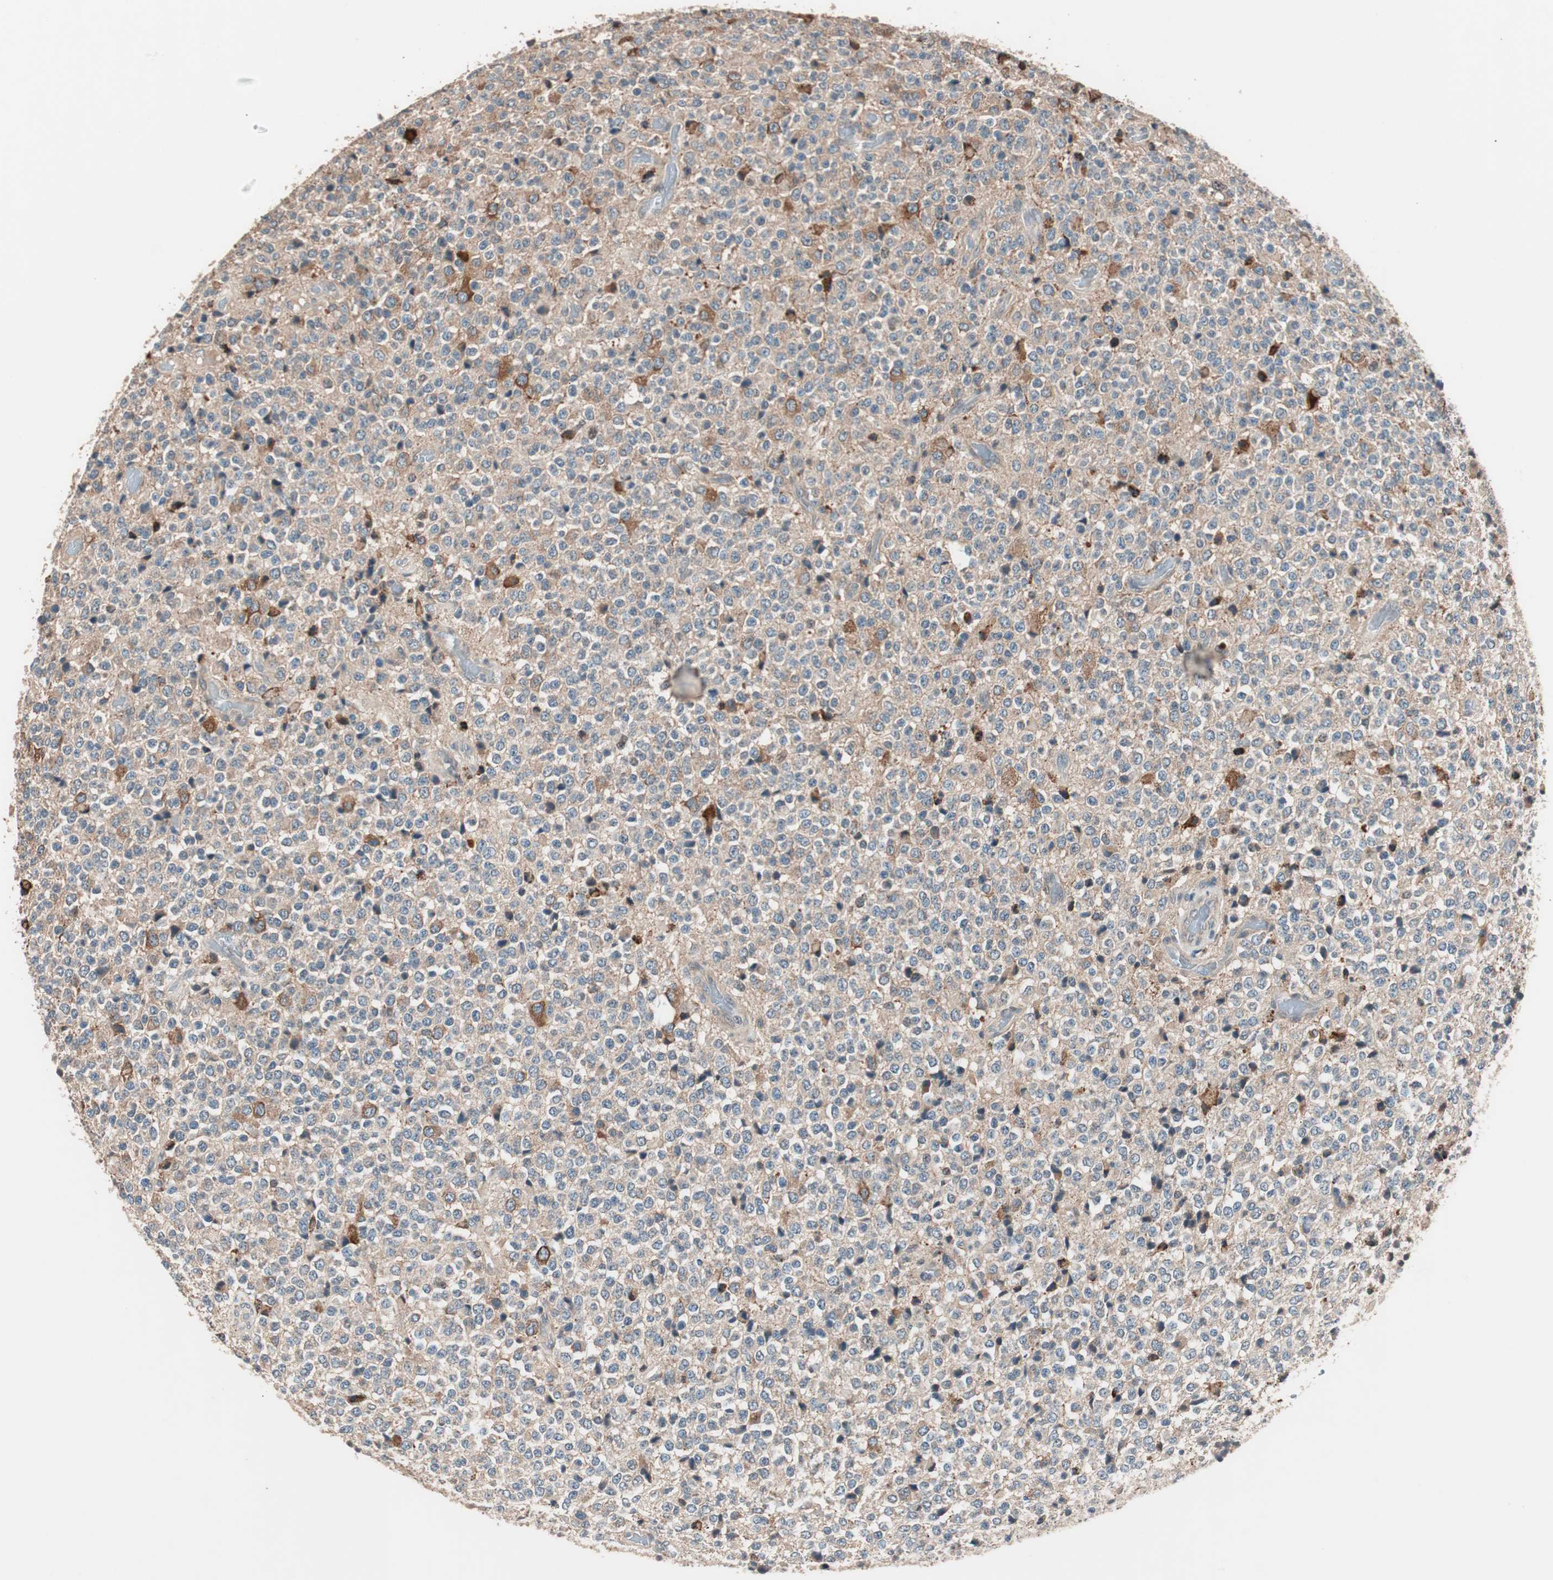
{"staining": {"intensity": "moderate", "quantity": ">75%", "location": "cytoplasmic/membranous"}, "tissue": "glioma", "cell_type": "Tumor cells", "image_type": "cancer", "snomed": [{"axis": "morphology", "description": "Glioma, malignant, High grade"}, {"axis": "topography", "description": "pancreas cauda"}], "caption": "A photomicrograph of malignant high-grade glioma stained for a protein reveals moderate cytoplasmic/membranous brown staining in tumor cells. (Stains: DAB (3,3'-diaminobenzidine) in brown, nuclei in blue, Microscopy: brightfield microscopy at high magnification).", "gene": "NFRKB", "patient": {"sex": "male", "age": 60}}